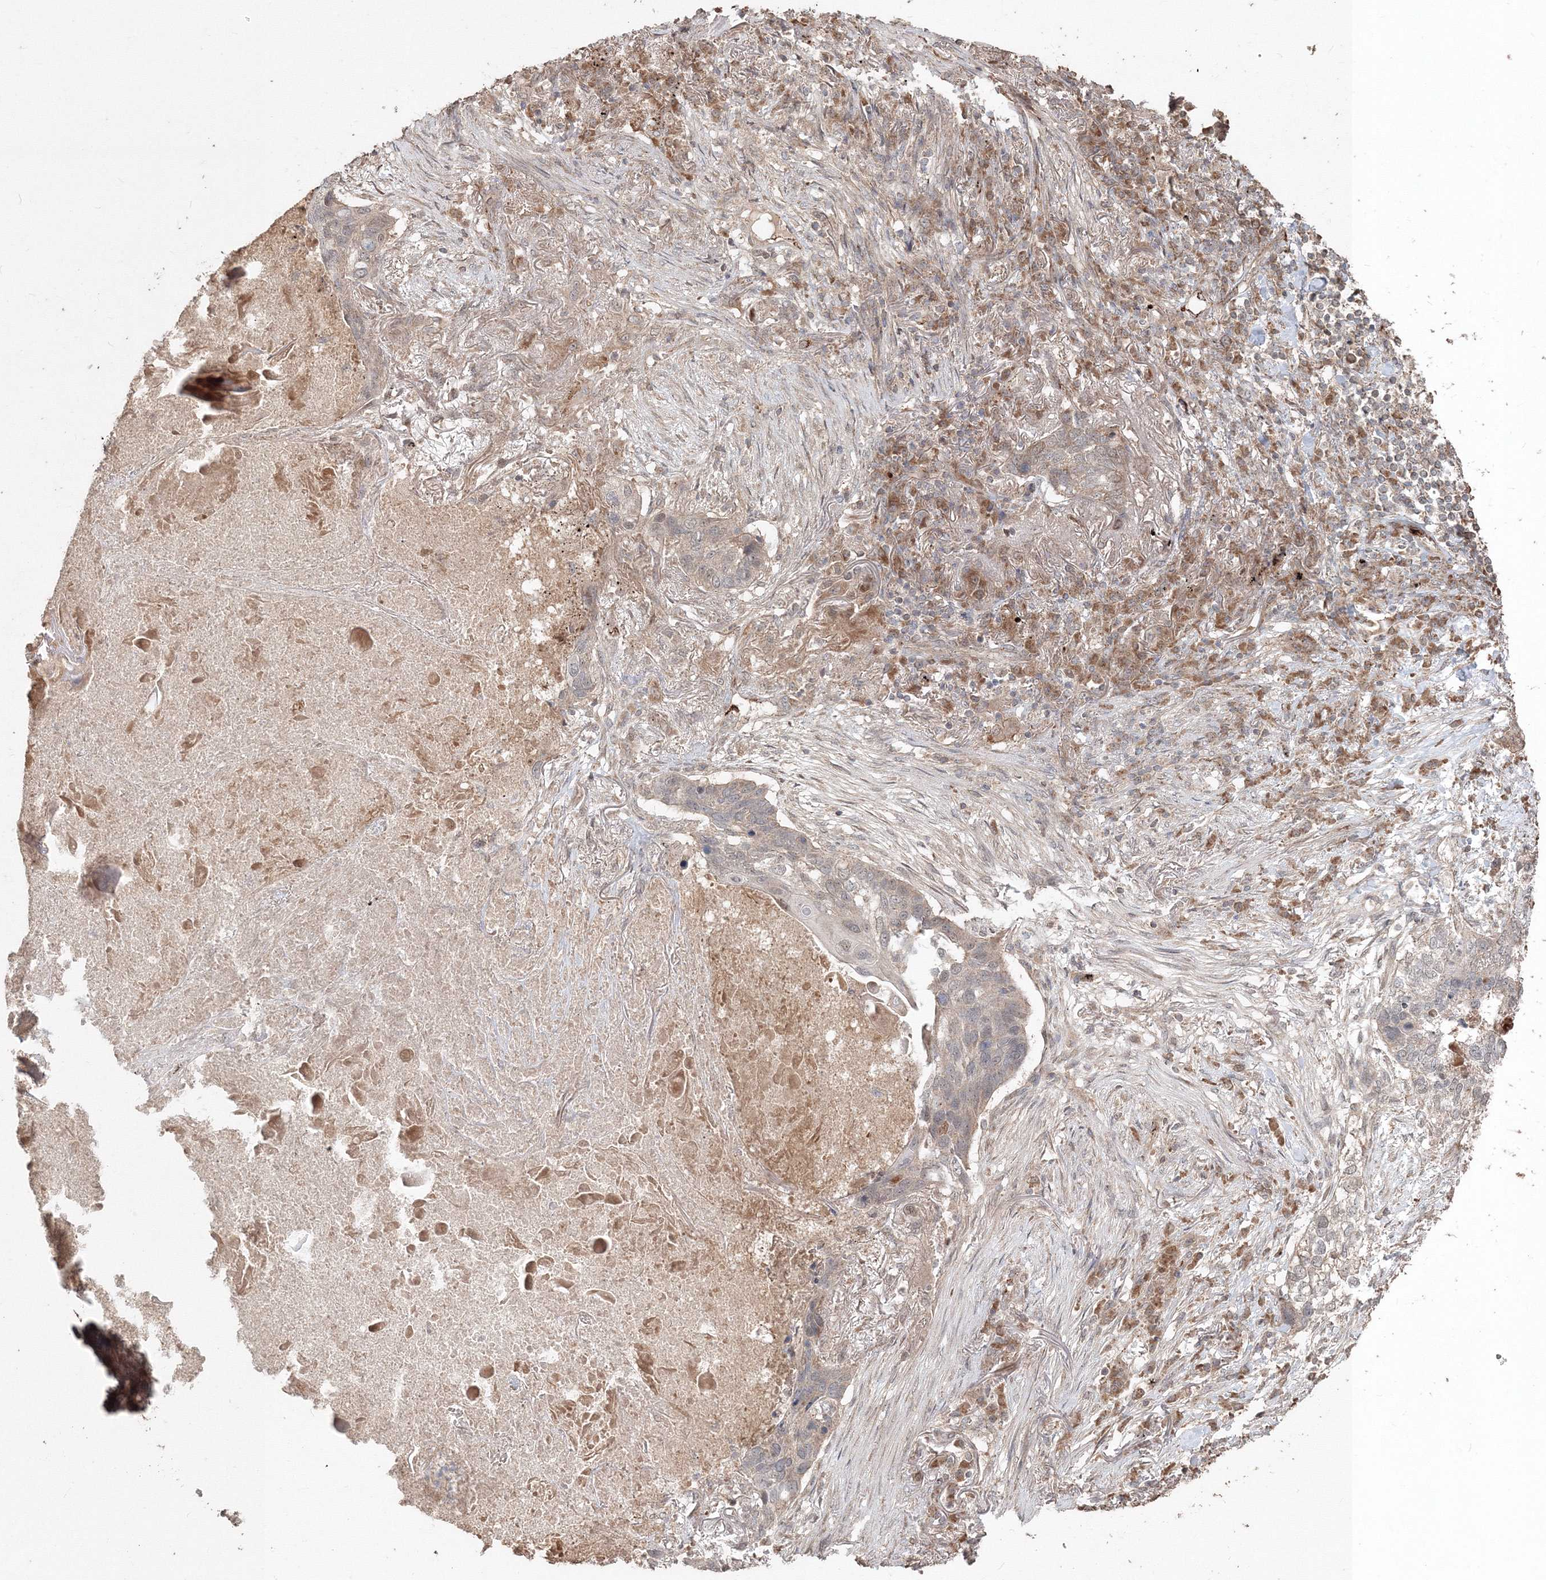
{"staining": {"intensity": "negative", "quantity": "none", "location": "none"}, "tissue": "lung cancer", "cell_type": "Tumor cells", "image_type": "cancer", "snomed": [{"axis": "morphology", "description": "Squamous cell carcinoma, NOS"}, {"axis": "topography", "description": "Lung"}], "caption": "There is no significant expression in tumor cells of lung cancer (squamous cell carcinoma).", "gene": "ANAPC16", "patient": {"sex": "female", "age": 63}}